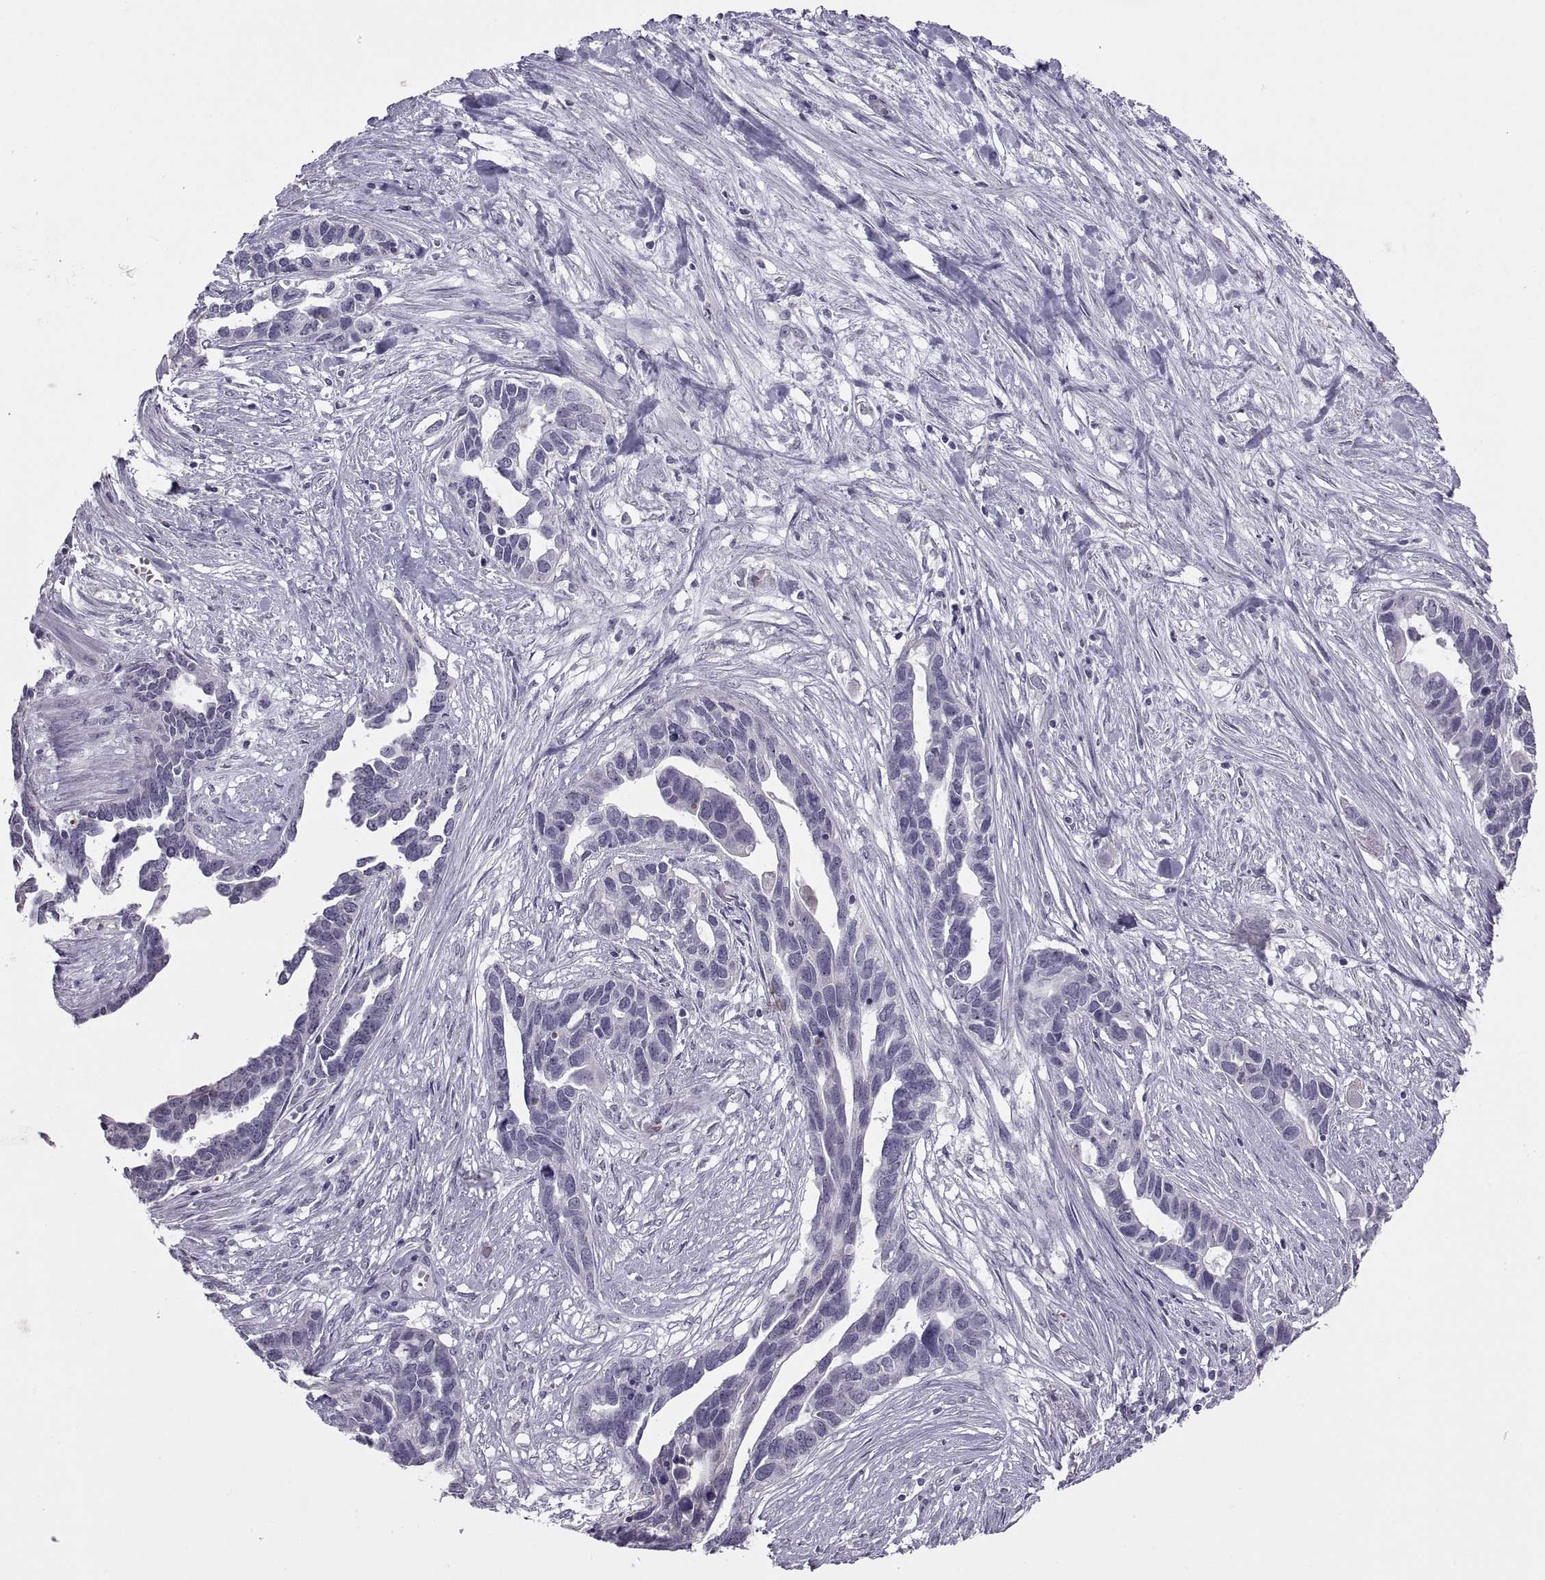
{"staining": {"intensity": "negative", "quantity": "none", "location": "none"}, "tissue": "ovarian cancer", "cell_type": "Tumor cells", "image_type": "cancer", "snomed": [{"axis": "morphology", "description": "Cystadenocarcinoma, serous, NOS"}, {"axis": "topography", "description": "Ovary"}], "caption": "IHC histopathology image of neoplastic tissue: human ovarian cancer stained with DAB (3,3'-diaminobenzidine) exhibits no significant protein positivity in tumor cells.", "gene": "ASIC2", "patient": {"sex": "female", "age": 54}}